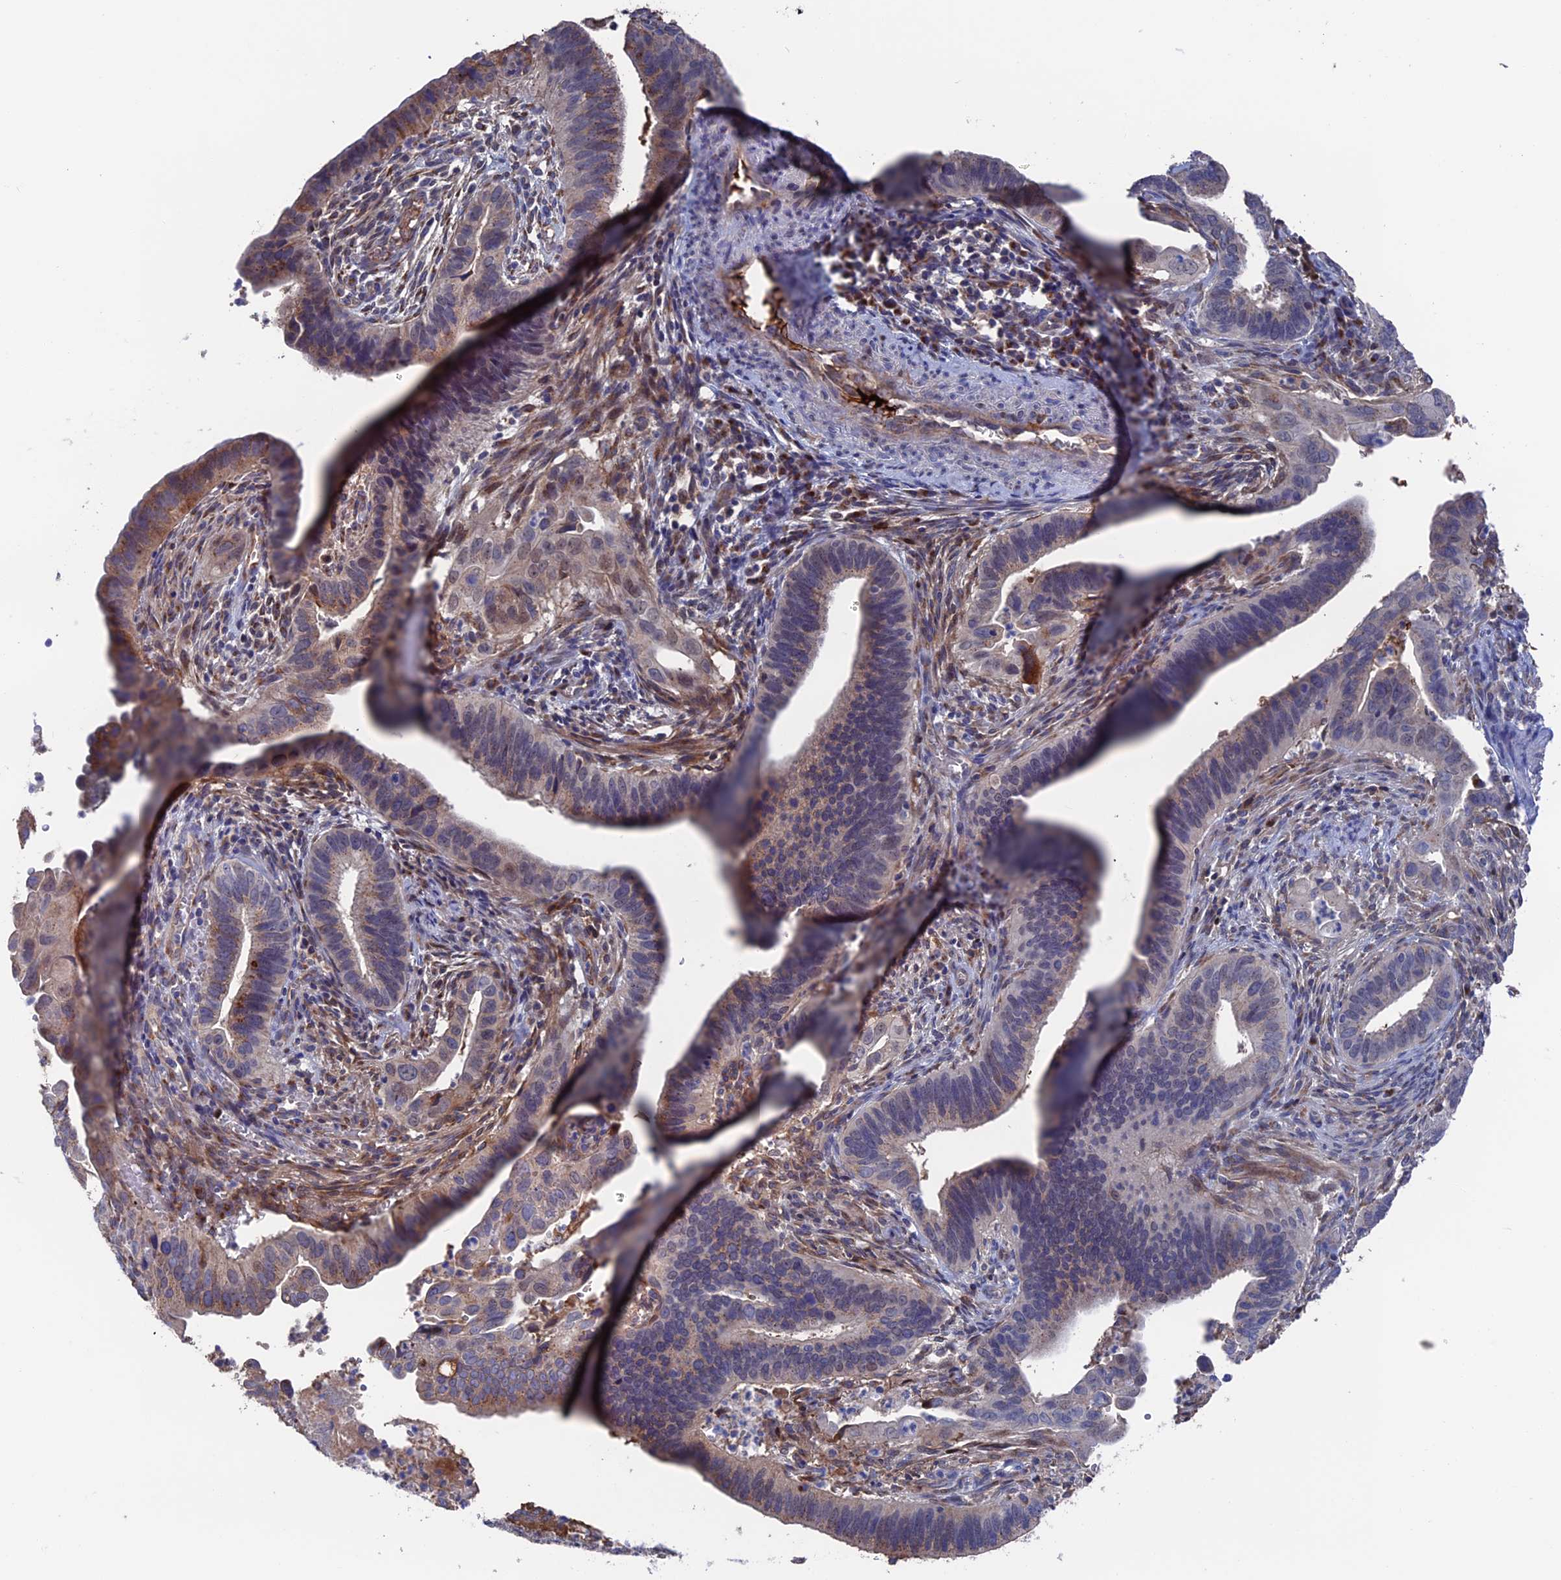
{"staining": {"intensity": "moderate", "quantity": "25%-75%", "location": "cytoplasmic/membranous"}, "tissue": "cervical cancer", "cell_type": "Tumor cells", "image_type": "cancer", "snomed": [{"axis": "morphology", "description": "Adenocarcinoma, NOS"}, {"axis": "topography", "description": "Cervix"}], "caption": "The photomicrograph exhibits immunohistochemical staining of cervical cancer (adenocarcinoma). There is moderate cytoplasmic/membranous positivity is identified in about 25%-75% of tumor cells. The protein of interest is shown in brown color, while the nuclei are stained blue.", "gene": "HPF1", "patient": {"sex": "female", "age": 42}}